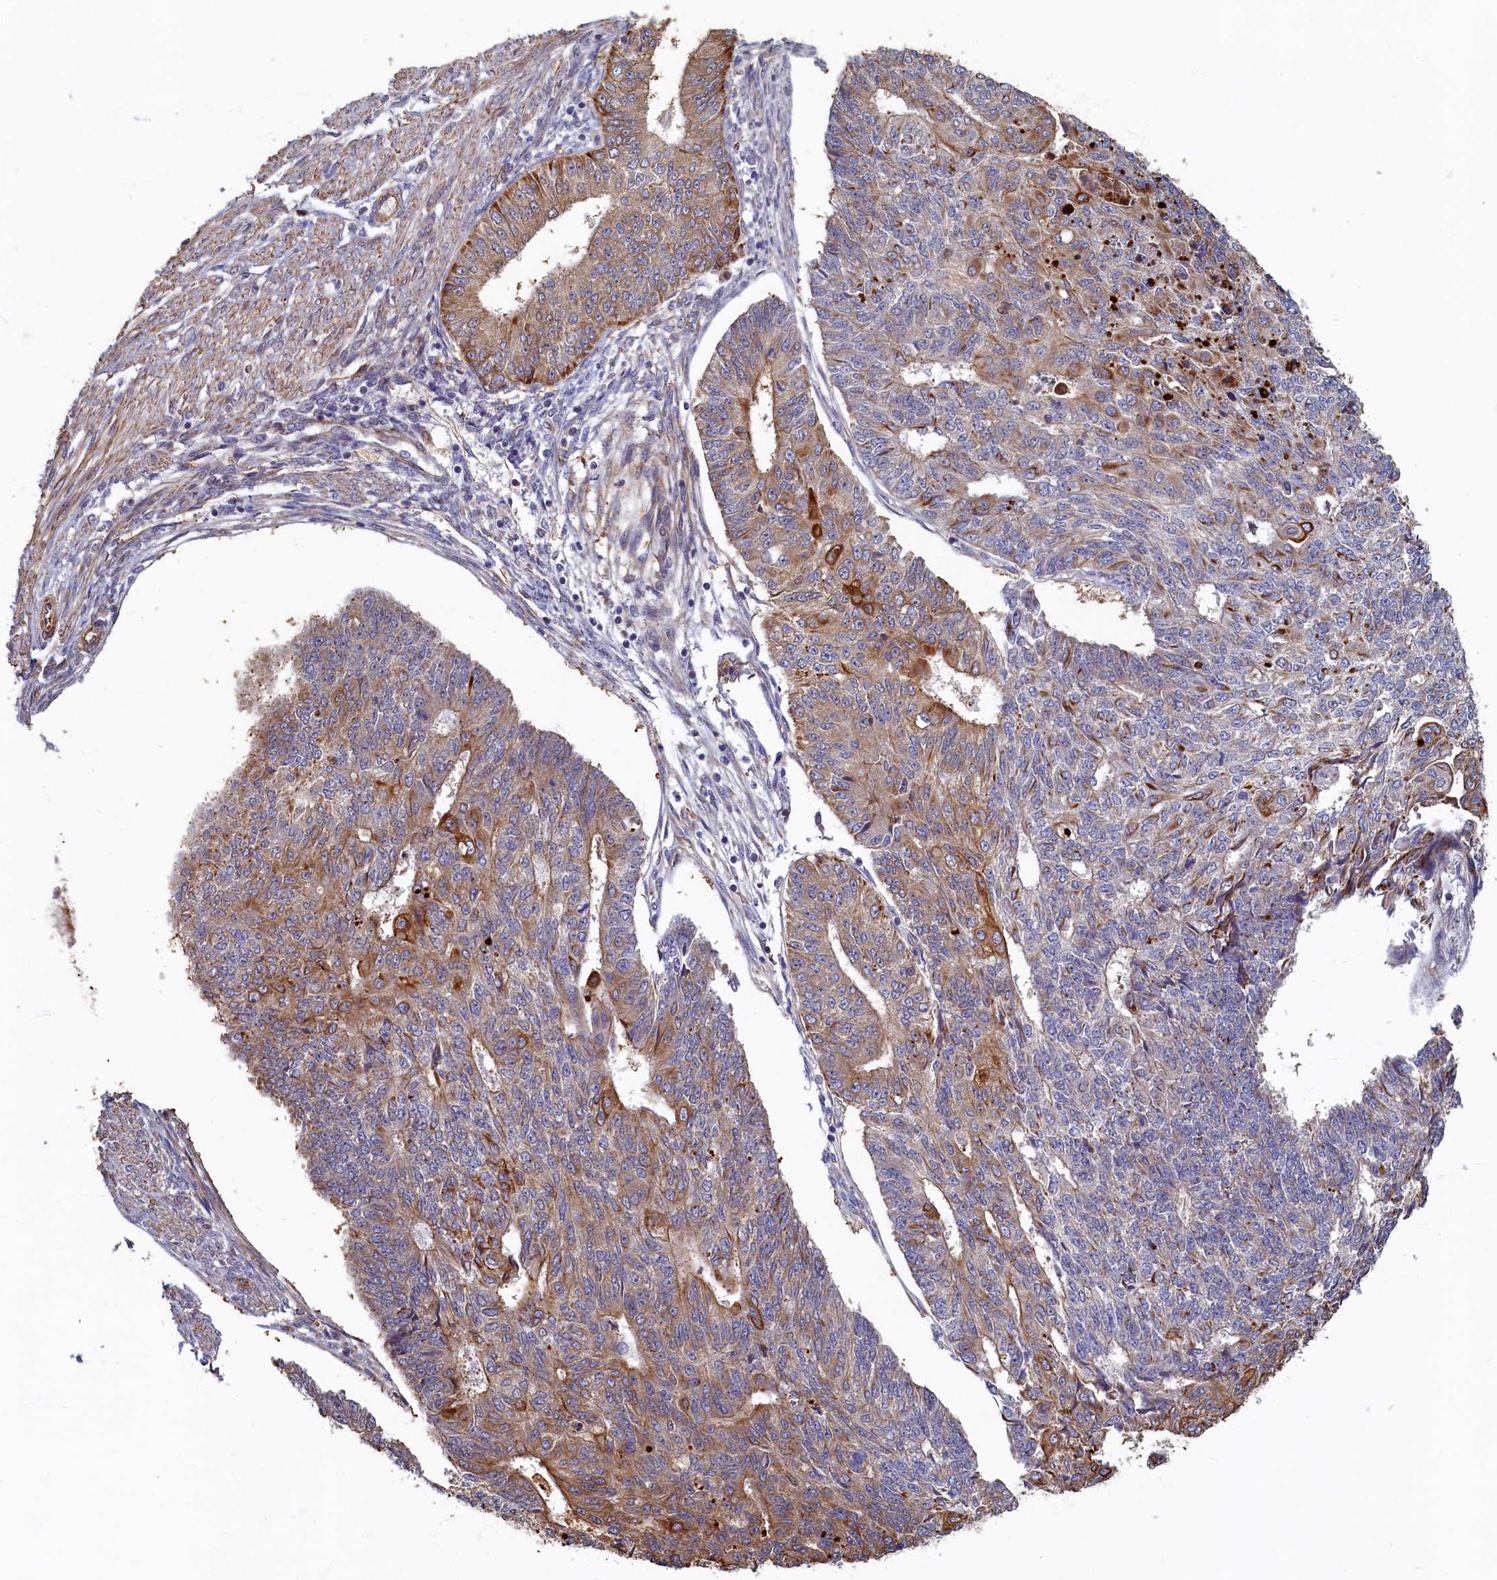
{"staining": {"intensity": "strong", "quantity": "25%-75%", "location": "cytoplasmic/membranous"}, "tissue": "endometrial cancer", "cell_type": "Tumor cells", "image_type": "cancer", "snomed": [{"axis": "morphology", "description": "Adenocarcinoma, NOS"}, {"axis": "topography", "description": "Endometrium"}], "caption": "Immunohistochemical staining of endometrial cancer (adenocarcinoma) demonstrates strong cytoplasmic/membranous protein positivity in approximately 25%-75% of tumor cells.", "gene": "LRRC57", "patient": {"sex": "female", "age": 32}}